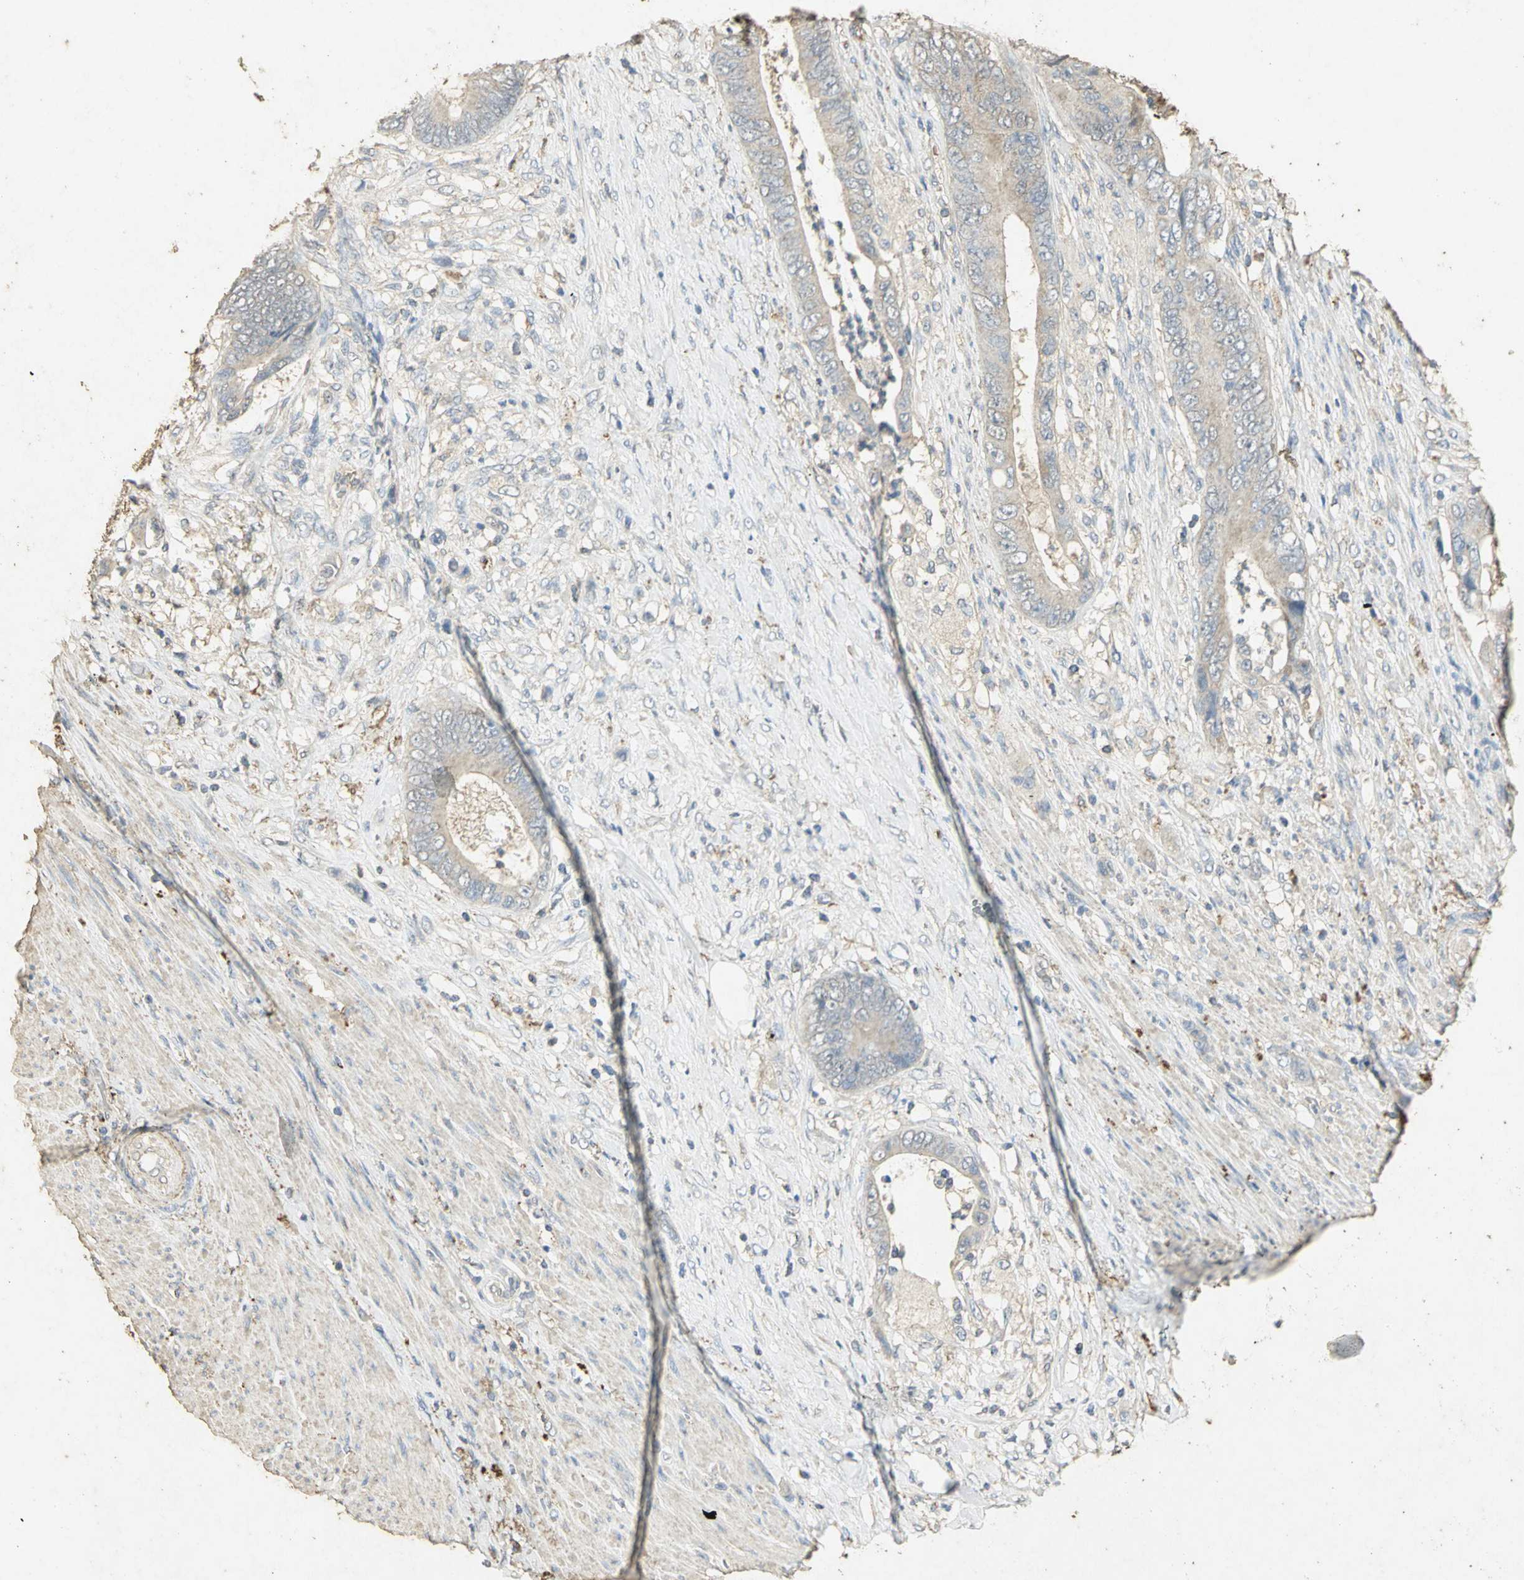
{"staining": {"intensity": "weak", "quantity": "25%-75%", "location": "cytoplasmic/membranous"}, "tissue": "colorectal cancer", "cell_type": "Tumor cells", "image_type": "cancer", "snomed": [{"axis": "morphology", "description": "Adenocarcinoma, NOS"}, {"axis": "topography", "description": "Rectum"}], "caption": "Immunohistochemistry (DAB) staining of human adenocarcinoma (colorectal) reveals weak cytoplasmic/membranous protein positivity in about 25%-75% of tumor cells.", "gene": "ASB9", "patient": {"sex": "female", "age": 77}}